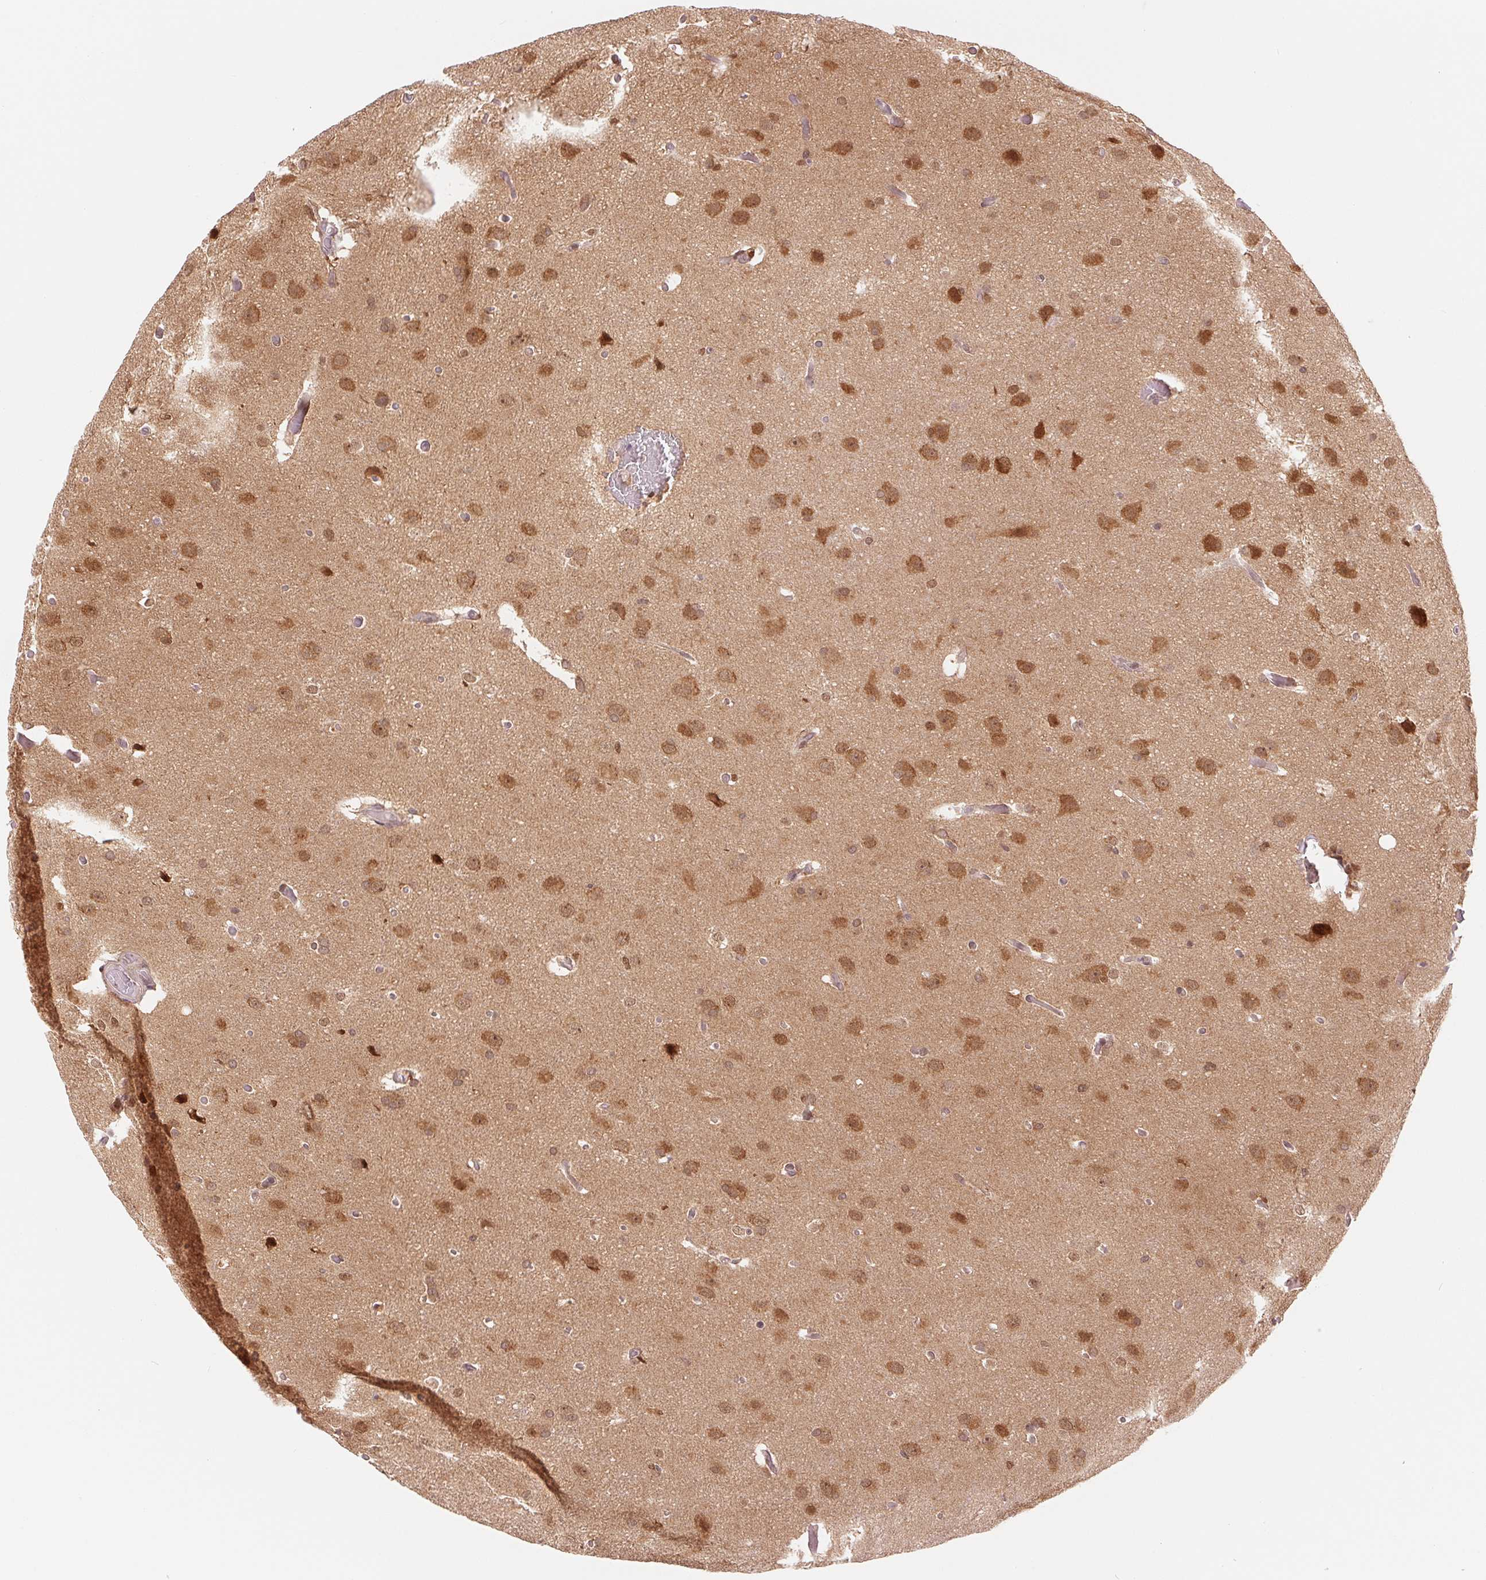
{"staining": {"intensity": "moderate", "quantity": ">75%", "location": "nuclear"}, "tissue": "glioma", "cell_type": "Tumor cells", "image_type": "cancer", "snomed": [{"axis": "morphology", "description": "Glioma, malignant, High grade"}, {"axis": "topography", "description": "Brain"}], "caption": "About >75% of tumor cells in human malignant high-grade glioma display moderate nuclear protein expression as visualized by brown immunohistochemical staining.", "gene": "ERI3", "patient": {"sex": "male", "age": 53}}